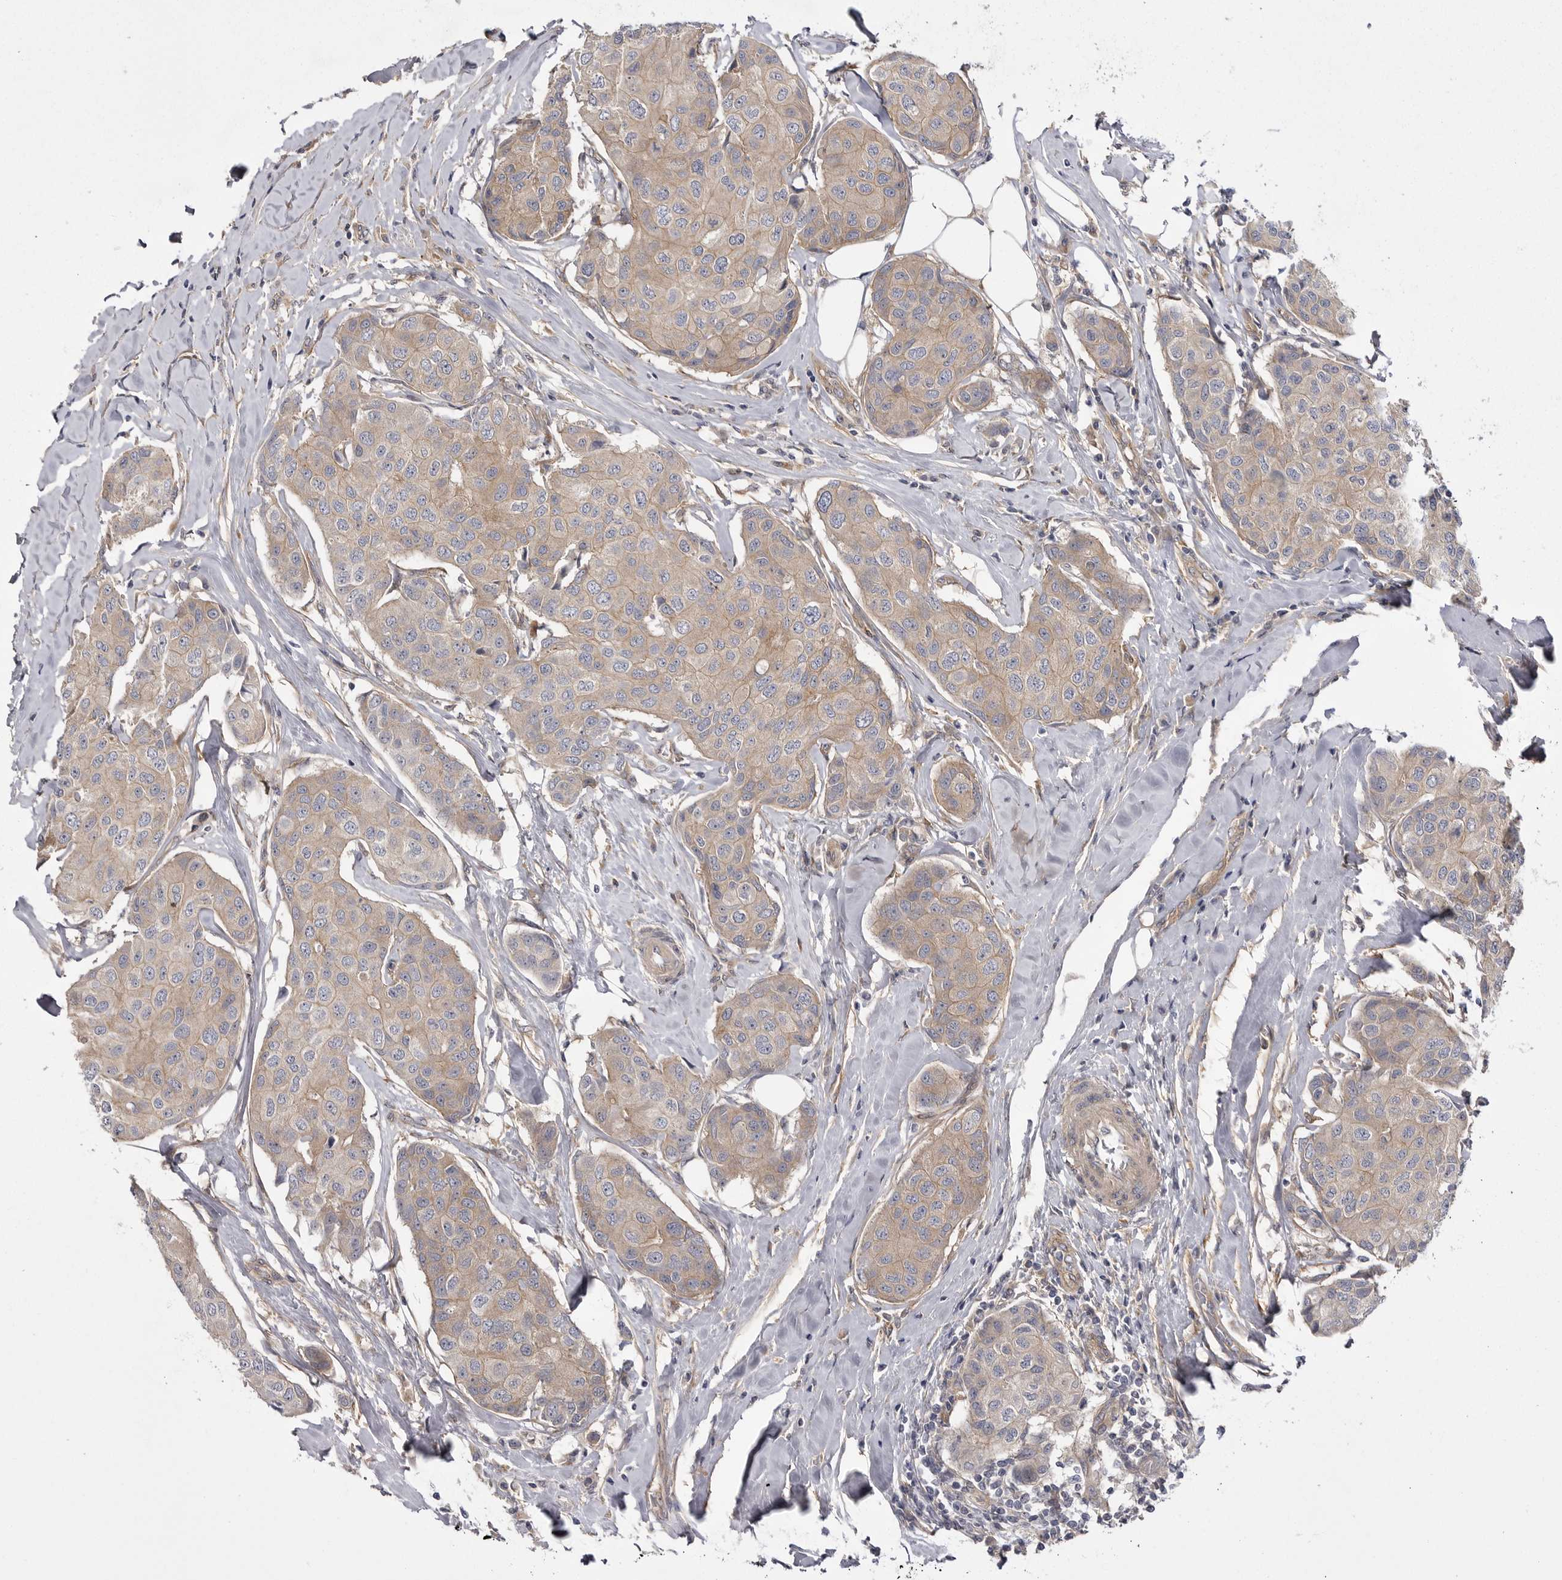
{"staining": {"intensity": "weak", "quantity": "25%-75%", "location": "cytoplasmic/membranous"}, "tissue": "breast cancer", "cell_type": "Tumor cells", "image_type": "cancer", "snomed": [{"axis": "morphology", "description": "Duct carcinoma"}, {"axis": "topography", "description": "Breast"}], "caption": "This micrograph exhibits immunohistochemistry (IHC) staining of breast cancer, with low weak cytoplasmic/membranous positivity in approximately 25%-75% of tumor cells.", "gene": "OSBPL9", "patient": {"sex": "female", "age": 80}}